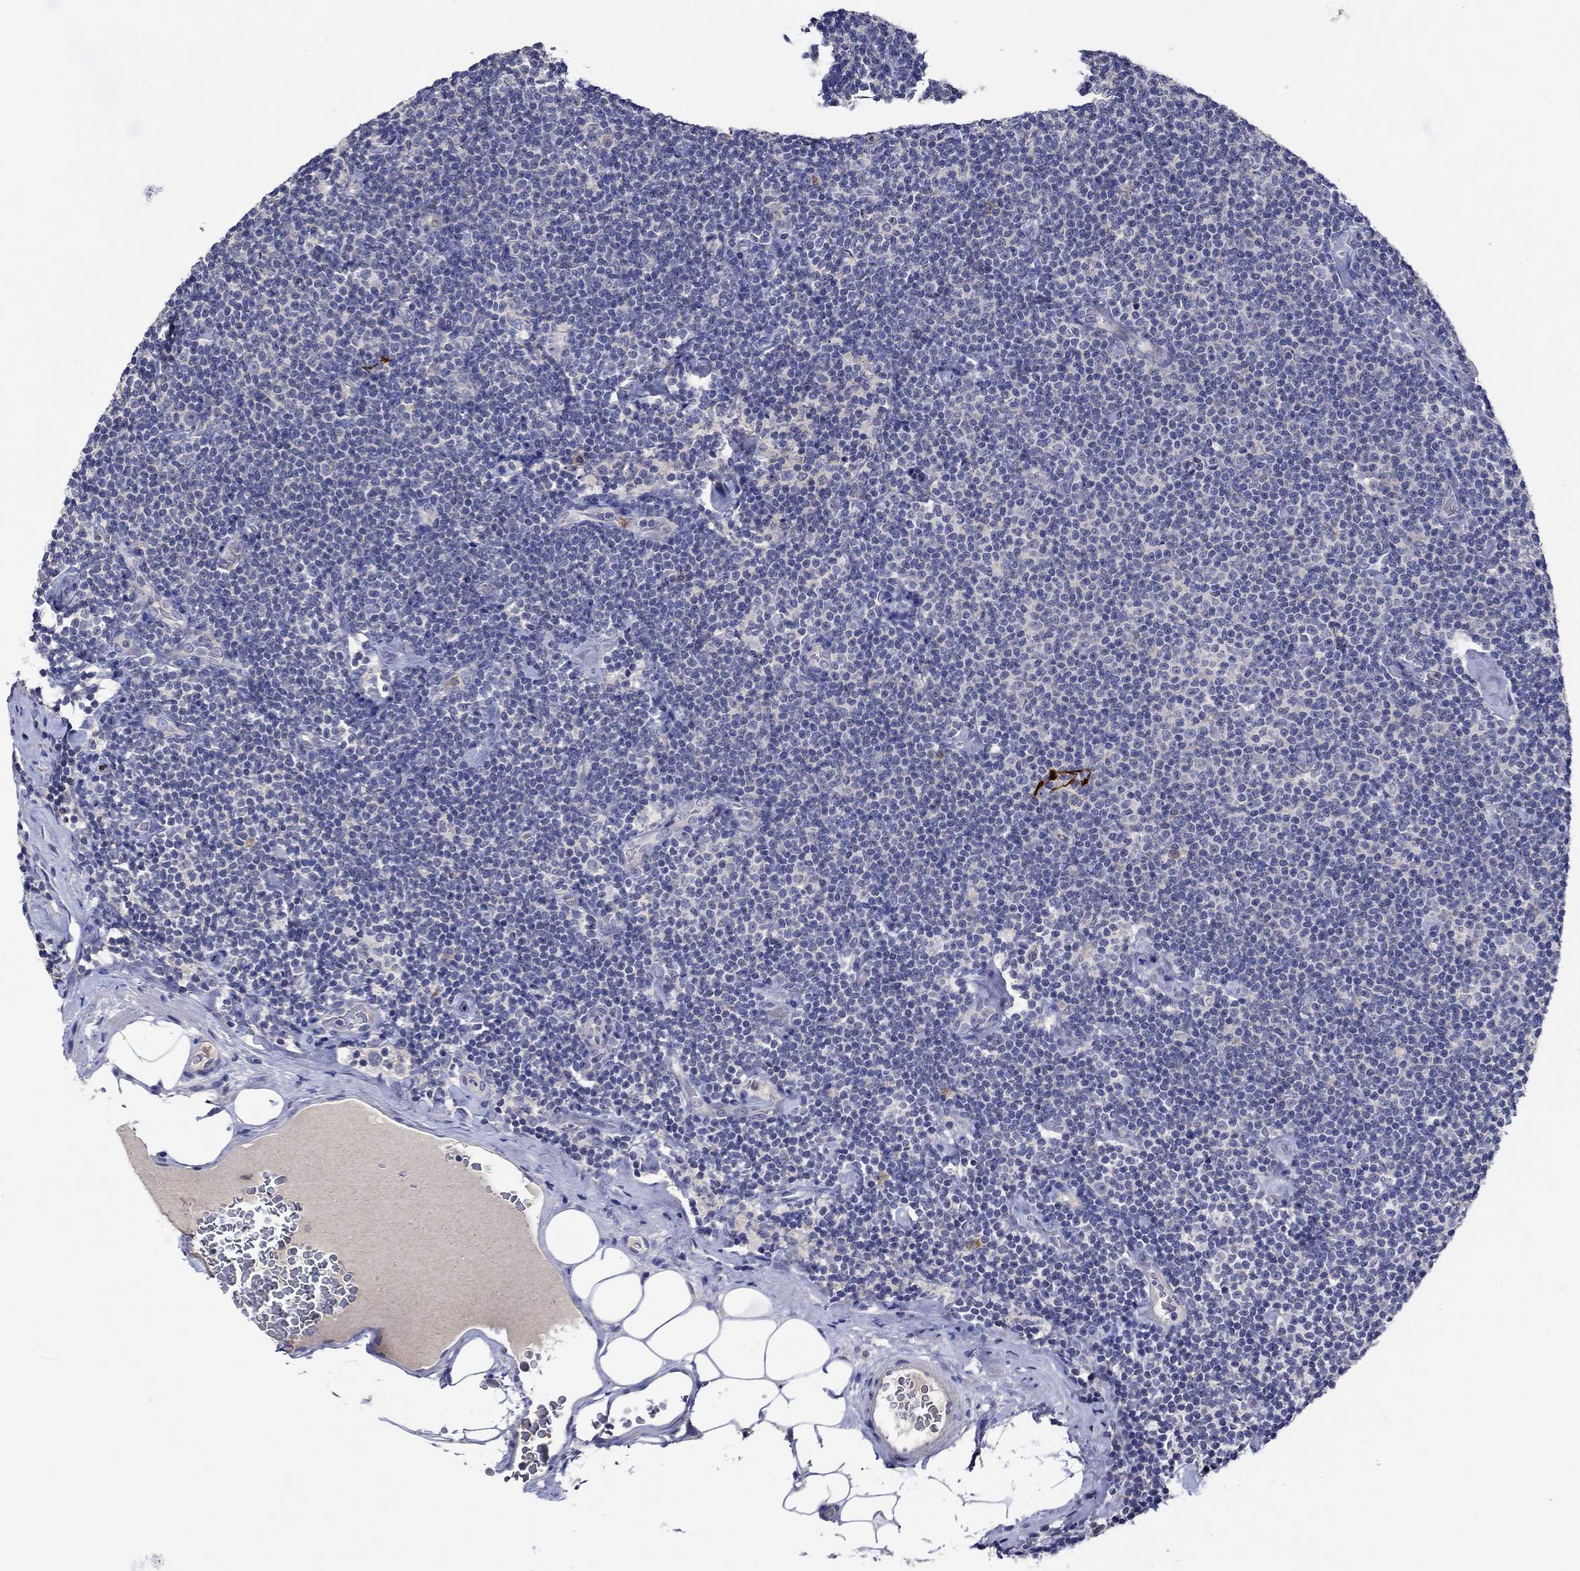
{"staining": {"intensity": "negative", "quantity": "none", "location": "none"}, "tissue": "lymphoma", "cell_type": "Tumor cells", "image_type": "cancer", "snomed": [{"axis": "morphology", "description": "Malignant lymphoma, non-Hodgkin's type, Low grade"}, {"axis": "topography", "description": "Lymph node"}], "caption": "An image of human low-grade malignant lymphoma, non-Hodgkin's type is negative for staining in tumor cells. (IHC, brightfield microscopy, high magnification).", "gene": "CHIT1", "patient": {"sex": "male", "age": 81}}